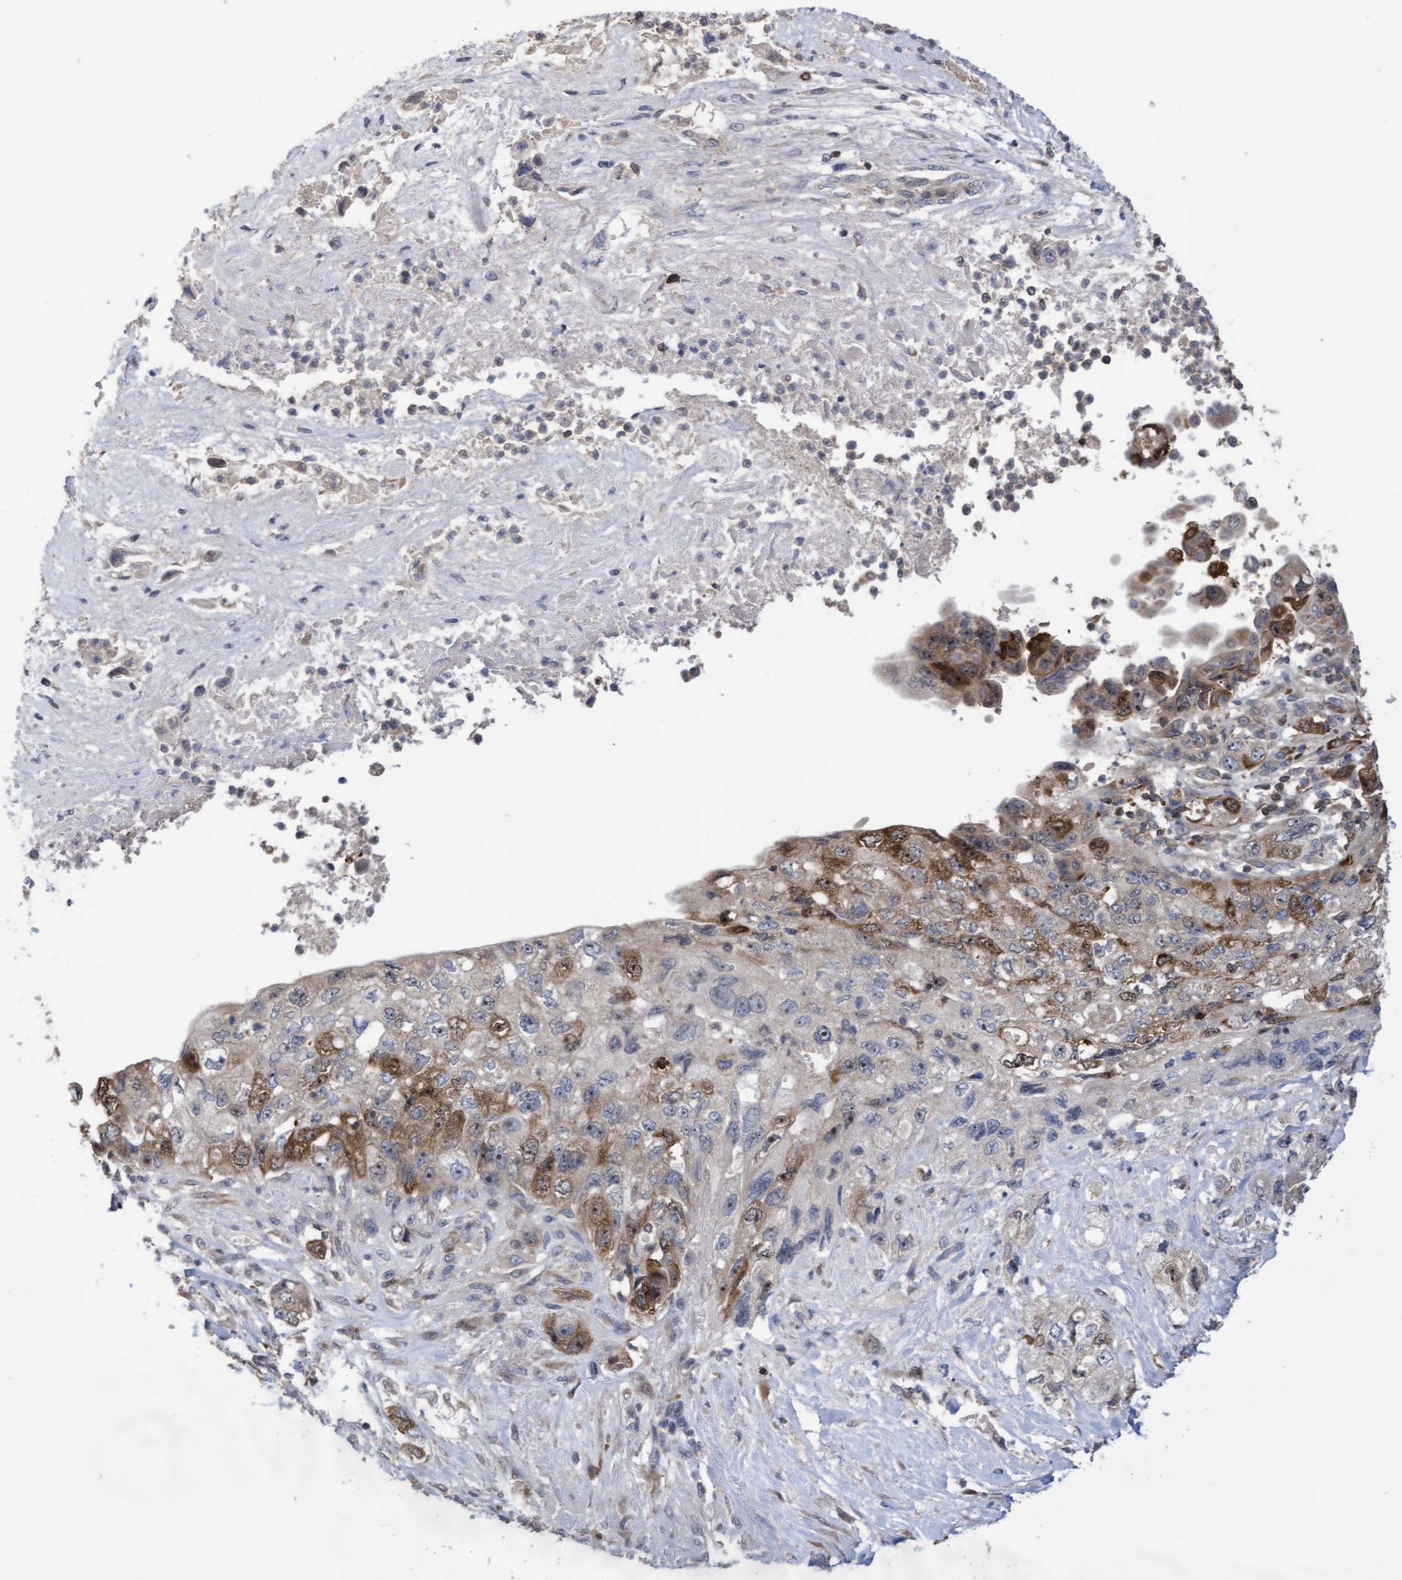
{"staining": {"intensity": "moderate", "quantity": ">75%", "location": "cytoplasmic/membranous,nuclear"}, "tissue": "pancreatic cancer", "cell_type": "Tumor cells", "image_type": "cancer", "snomed": [{"axis": "morphology", "description": "Adenocarcinoma, NOS"}, {"axis": "topography", "description": "Pancreas"}], "caption": "Immunohistochemistry photomicrograph of adenocarcinoma (pancreatic) stained for a protein (brown), which demonstrates medium levels of moderate cytoplasmic/membranous and nuclear staining in approximately >75% of tumor cells.", "gene": "SLBP", "patient": {"sex": "female", "age": 73}}